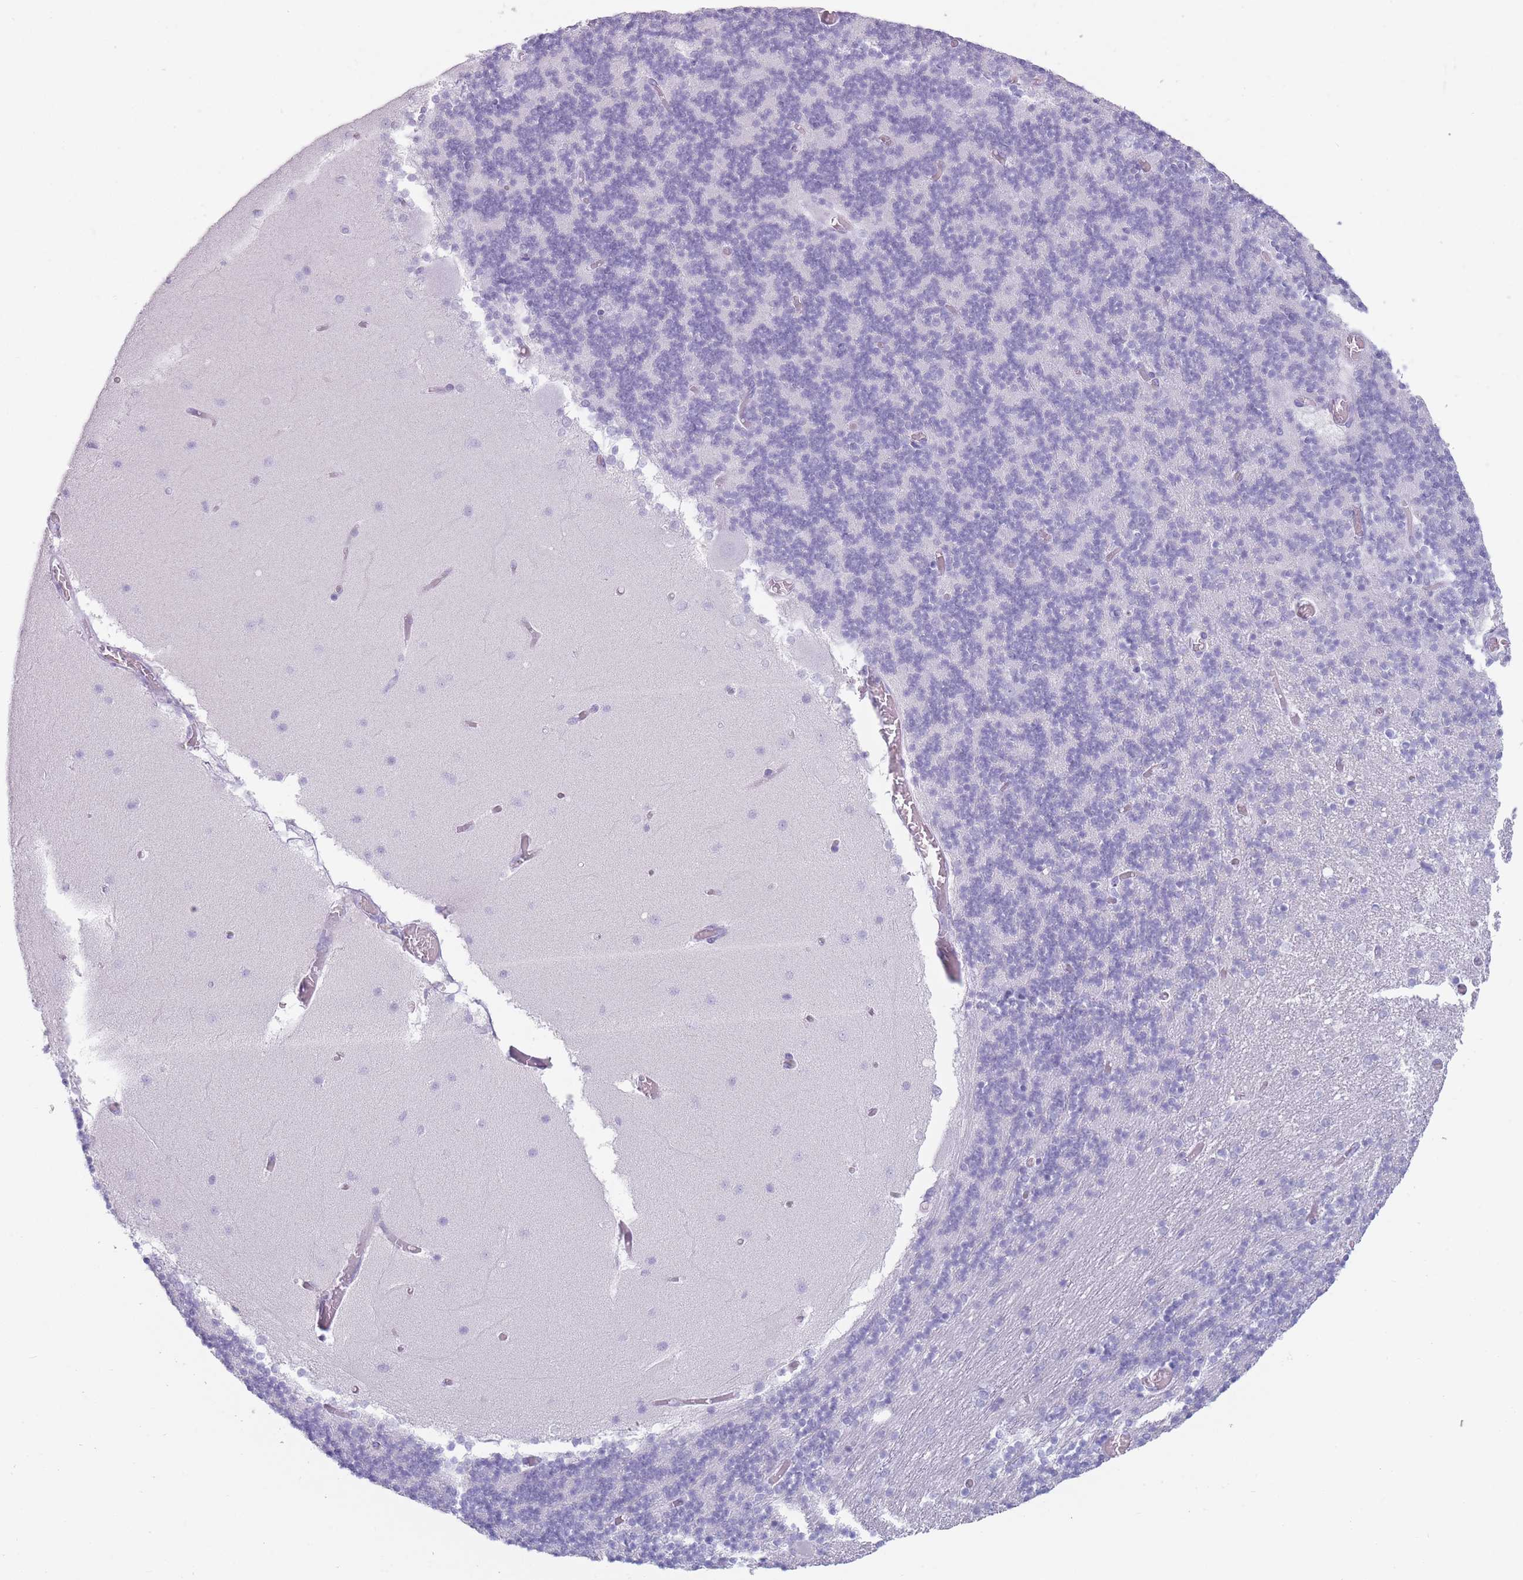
{"staining": {"intensity": "negative", "quantity": "none", "location": "none"}, "tissue": "cerebellum", "cell_type": "Cells in granular layer", "image_type": "normal", "snomed": [{"axis": "morphology", "description": "Normal tissue, NOS"}, {"axis": "topography", "description": "Cerebellum"}], "caption": "Immunohistochemistry (IHC) image of normal cerebellum: human cerebellum stained with DAB reveals no significant protein positivity in cells in granular layer. (IHC, brightfield microscopy, high magnification).", "gene": "GPR12", "patient": {"sex": "female", "age": 28}}